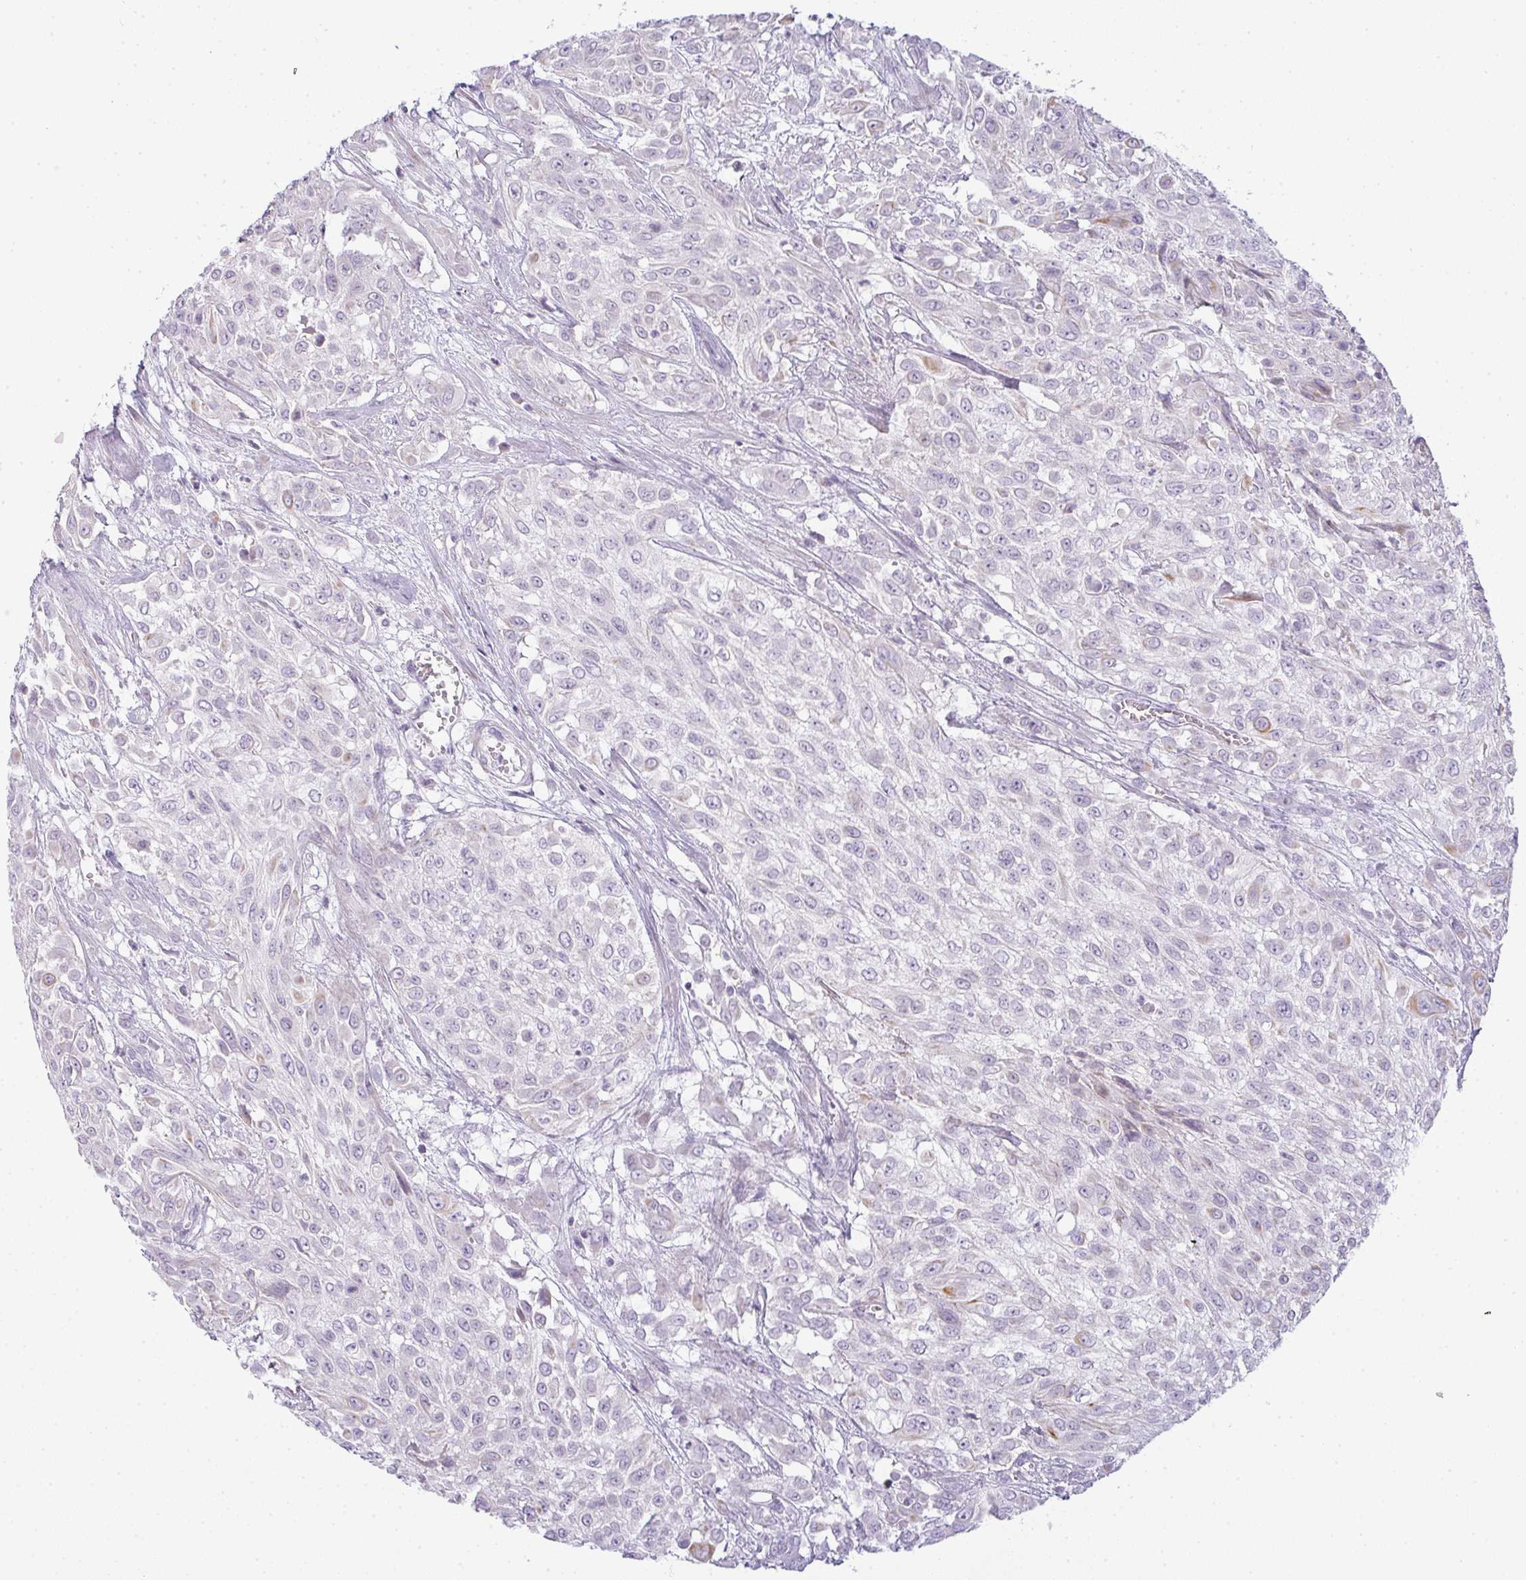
{"staining": {"intensity": "moderate", "quantity": "<25%", "location": "cytoplasmic/membranous"}, "tissue": "urothelial cancer", "cell_type": "Tumor cells", "image_type": "cancer", "snomed": [{"axis": "morphology", "description": "Urothelial carcinoma, High grade"}, {"axis": "topography", "description": "Urinary bladder"}], "caption": "Immunohistochemistry photomicrograph of human urothelial cancer stained for a protein (brown), which shows low levels of moderate cytoplasmic/membranous staining in about <25% of tumor cells.", "gene": "SIRPB2", "patient": {"sex": "male", "age": 57}}